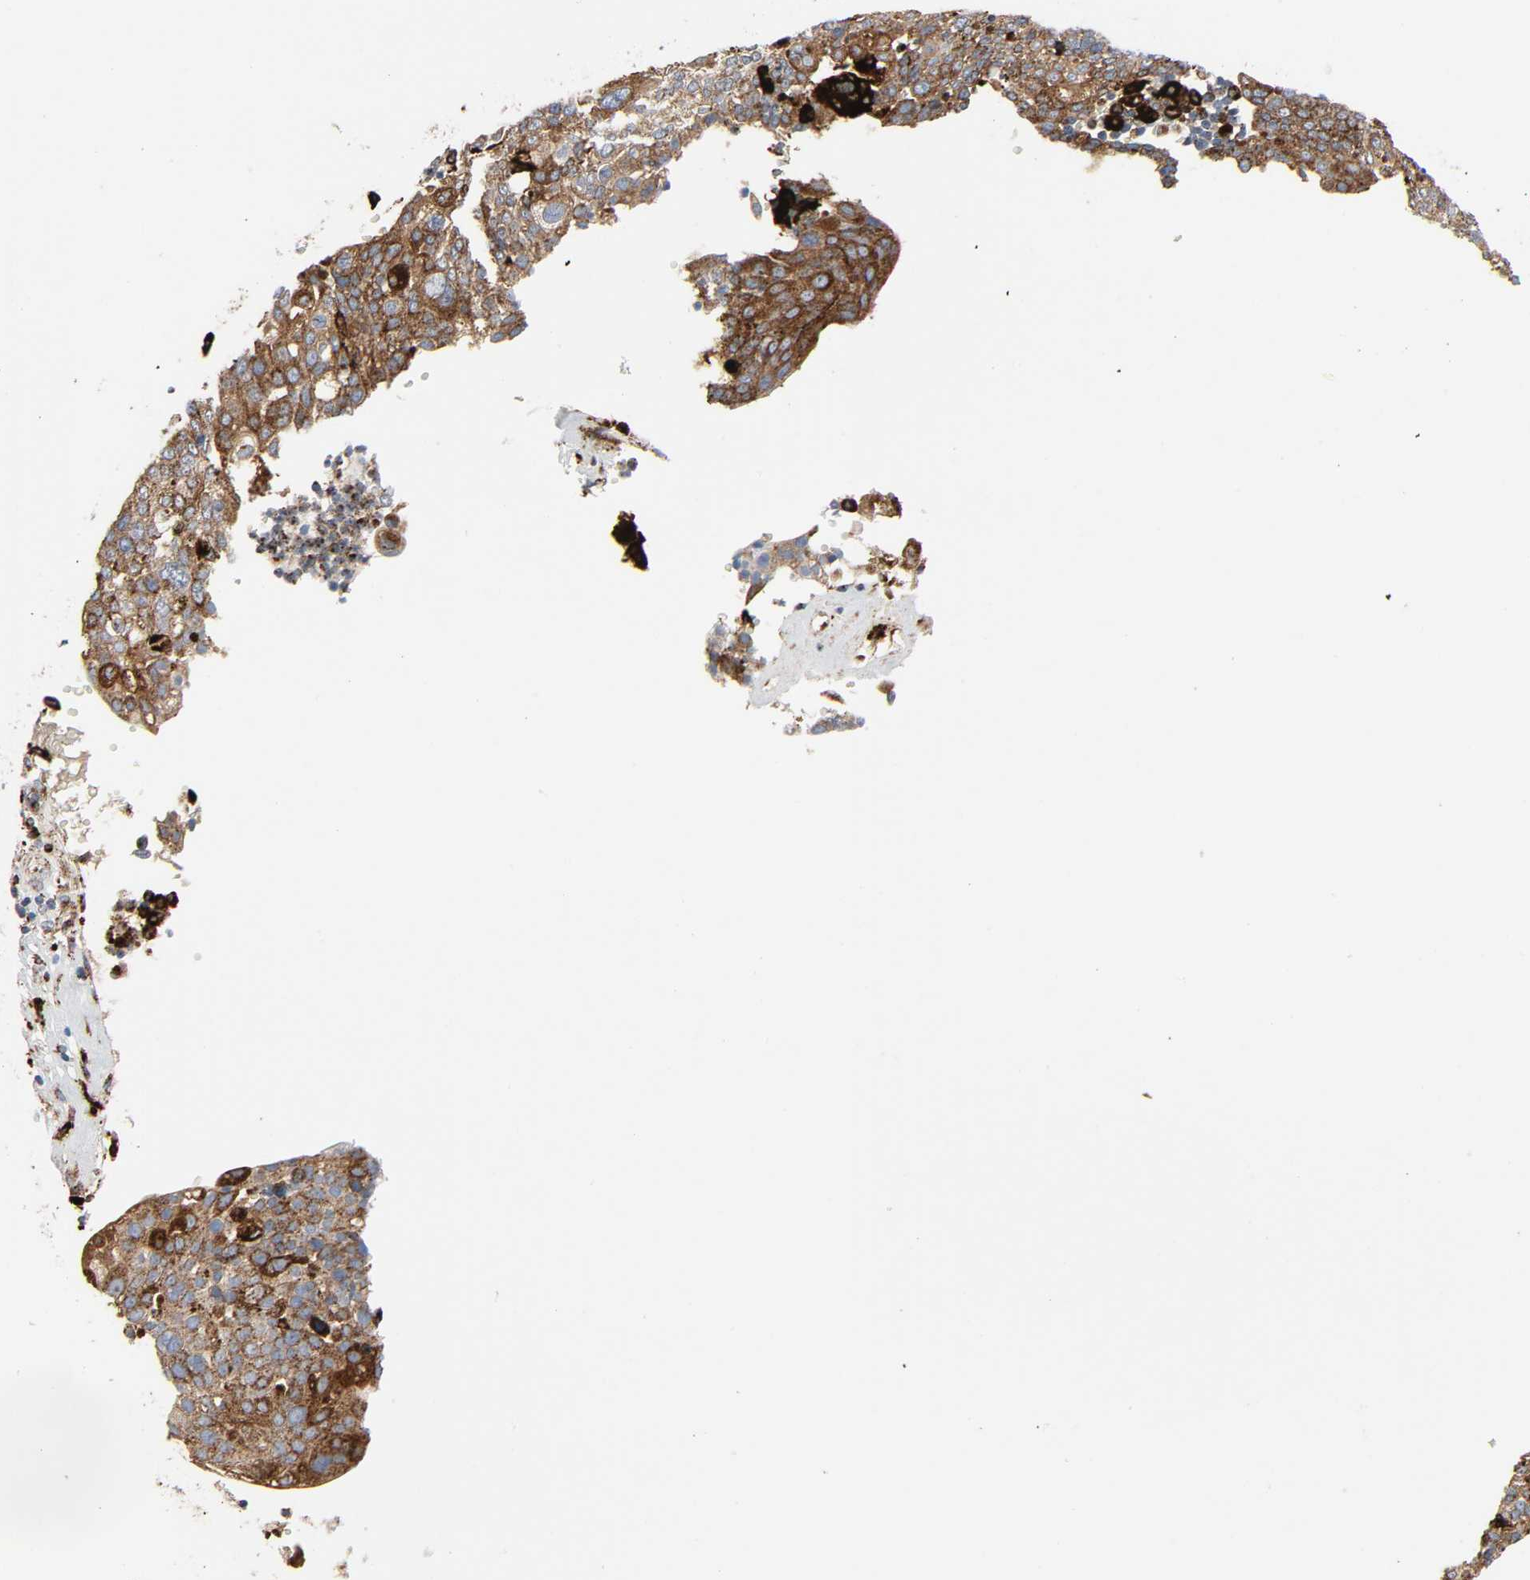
{"staining": {"intensity": "moderate", "quantity": ">75%", "location": "cytoplasmic/membranous"}, "tissue": "cervical cancer", "cell_type": "Tumor cells", "image_type": "cancer", "snomed": [{"axis": "morphology", "description": "Squamous cell carcinoma, NOS"}, {"axis": "topography", "description": "Cervix"}], "caption": "High-magnification brightfield microscopy of cervical squamous cell carcinoma stained with DAB (brown) and counterstained with hematoxylin (blue). tumor cells exhibit moderate cytoplasmic/membranous positivity is present in about>75% of cells. (DAB IHC with brightfield microscopy, high magnification).", "gene": "PSAP", "patient": {"sex": "female", "age": 40}}